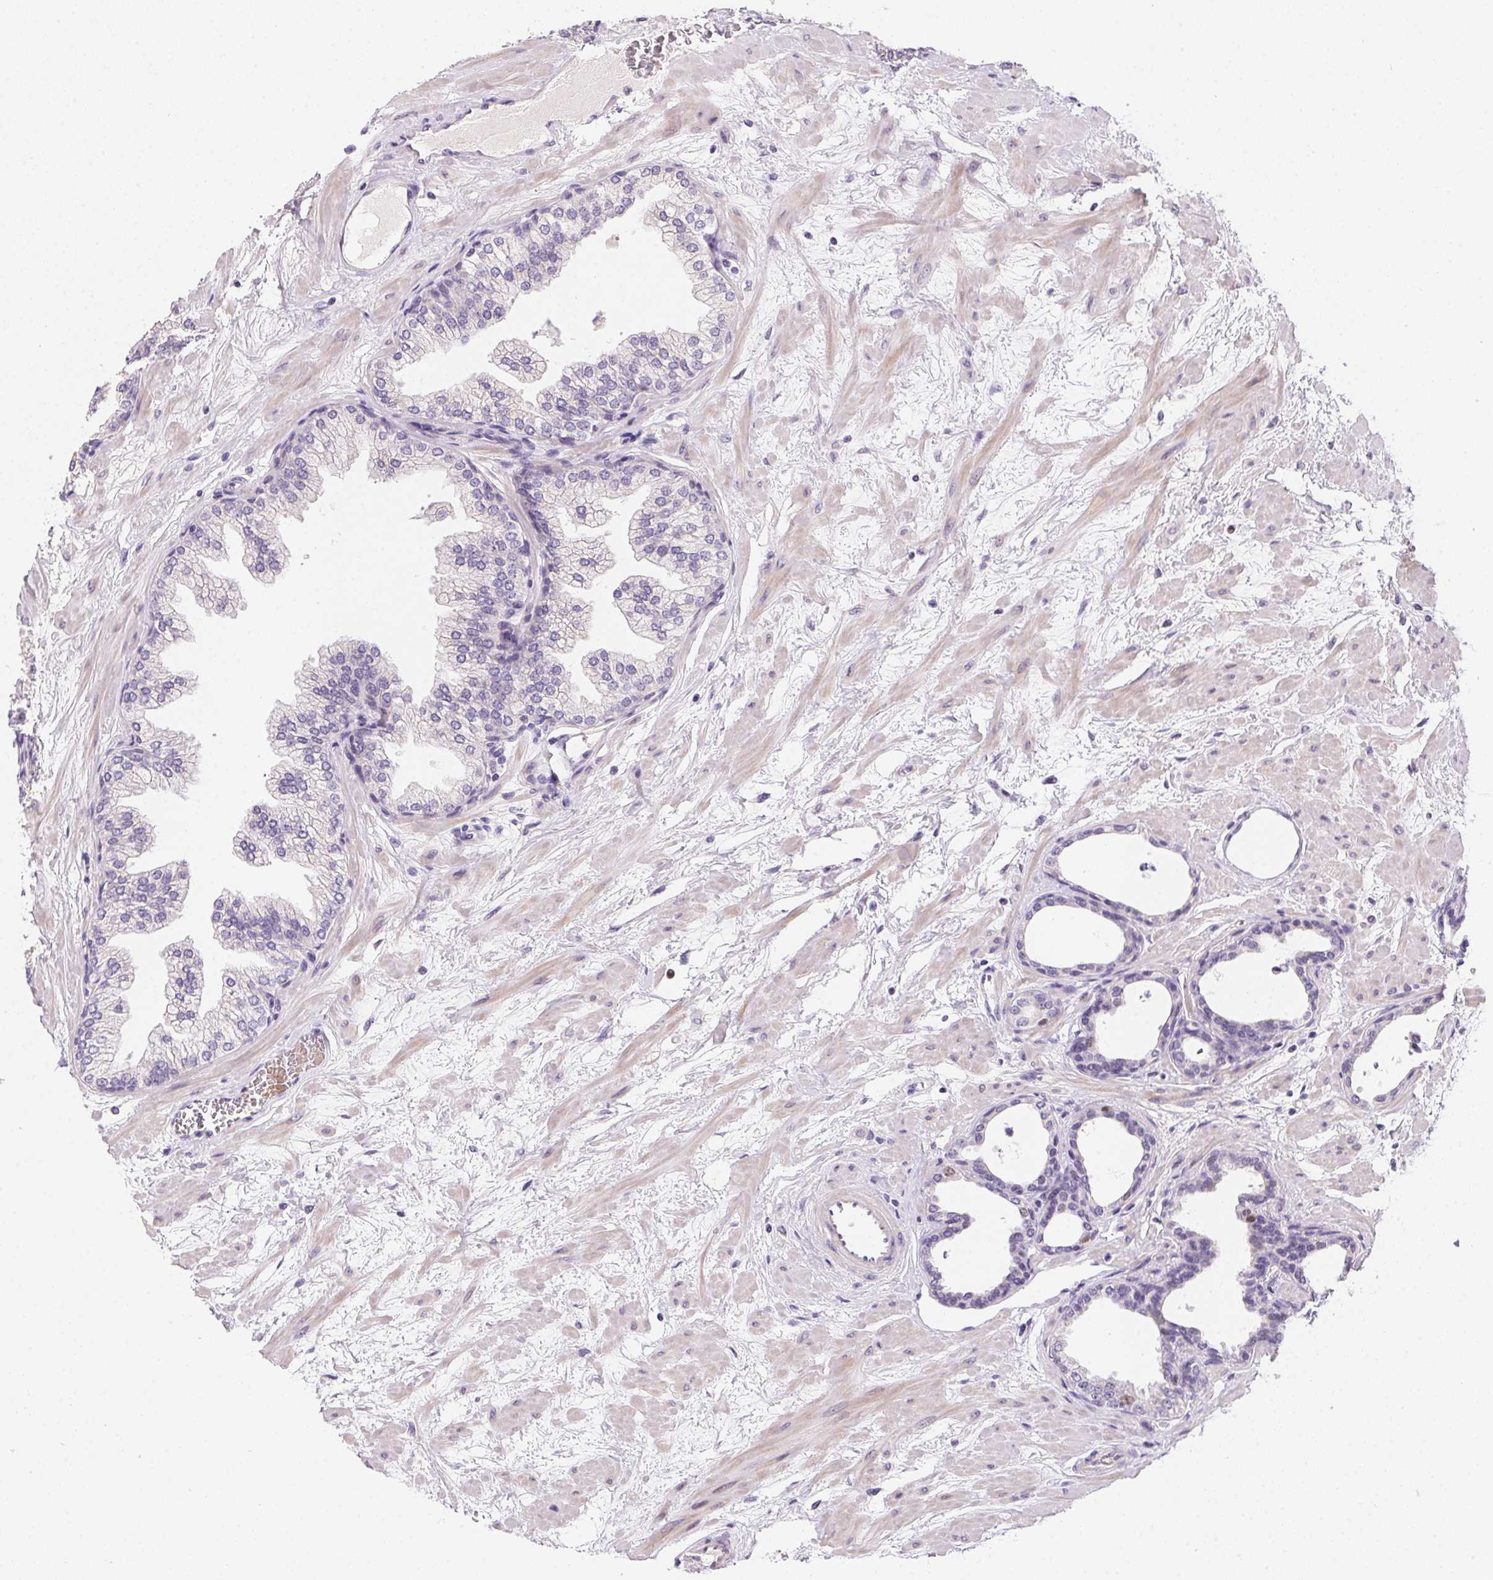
{"staining": {"intensity": "weak", "quantity": "<25%", "location": "nuclear"}, "tissue": "prostate", "cell_type": "Glandular cells", "image_type": "normal", "snomed": [{"axis": "morphology", "description": "Normal tissue, NOS"}, {"axis": "topography", "description": "Prostate"}], "caption": "Glandular cells show no significant protein positivity in unremarkable prostate. (DAB (3,3'-diaminobenzidine) IHC, high magnification).", "gene": "HELLS", "patient": {"sex": "male", "age": 37}}